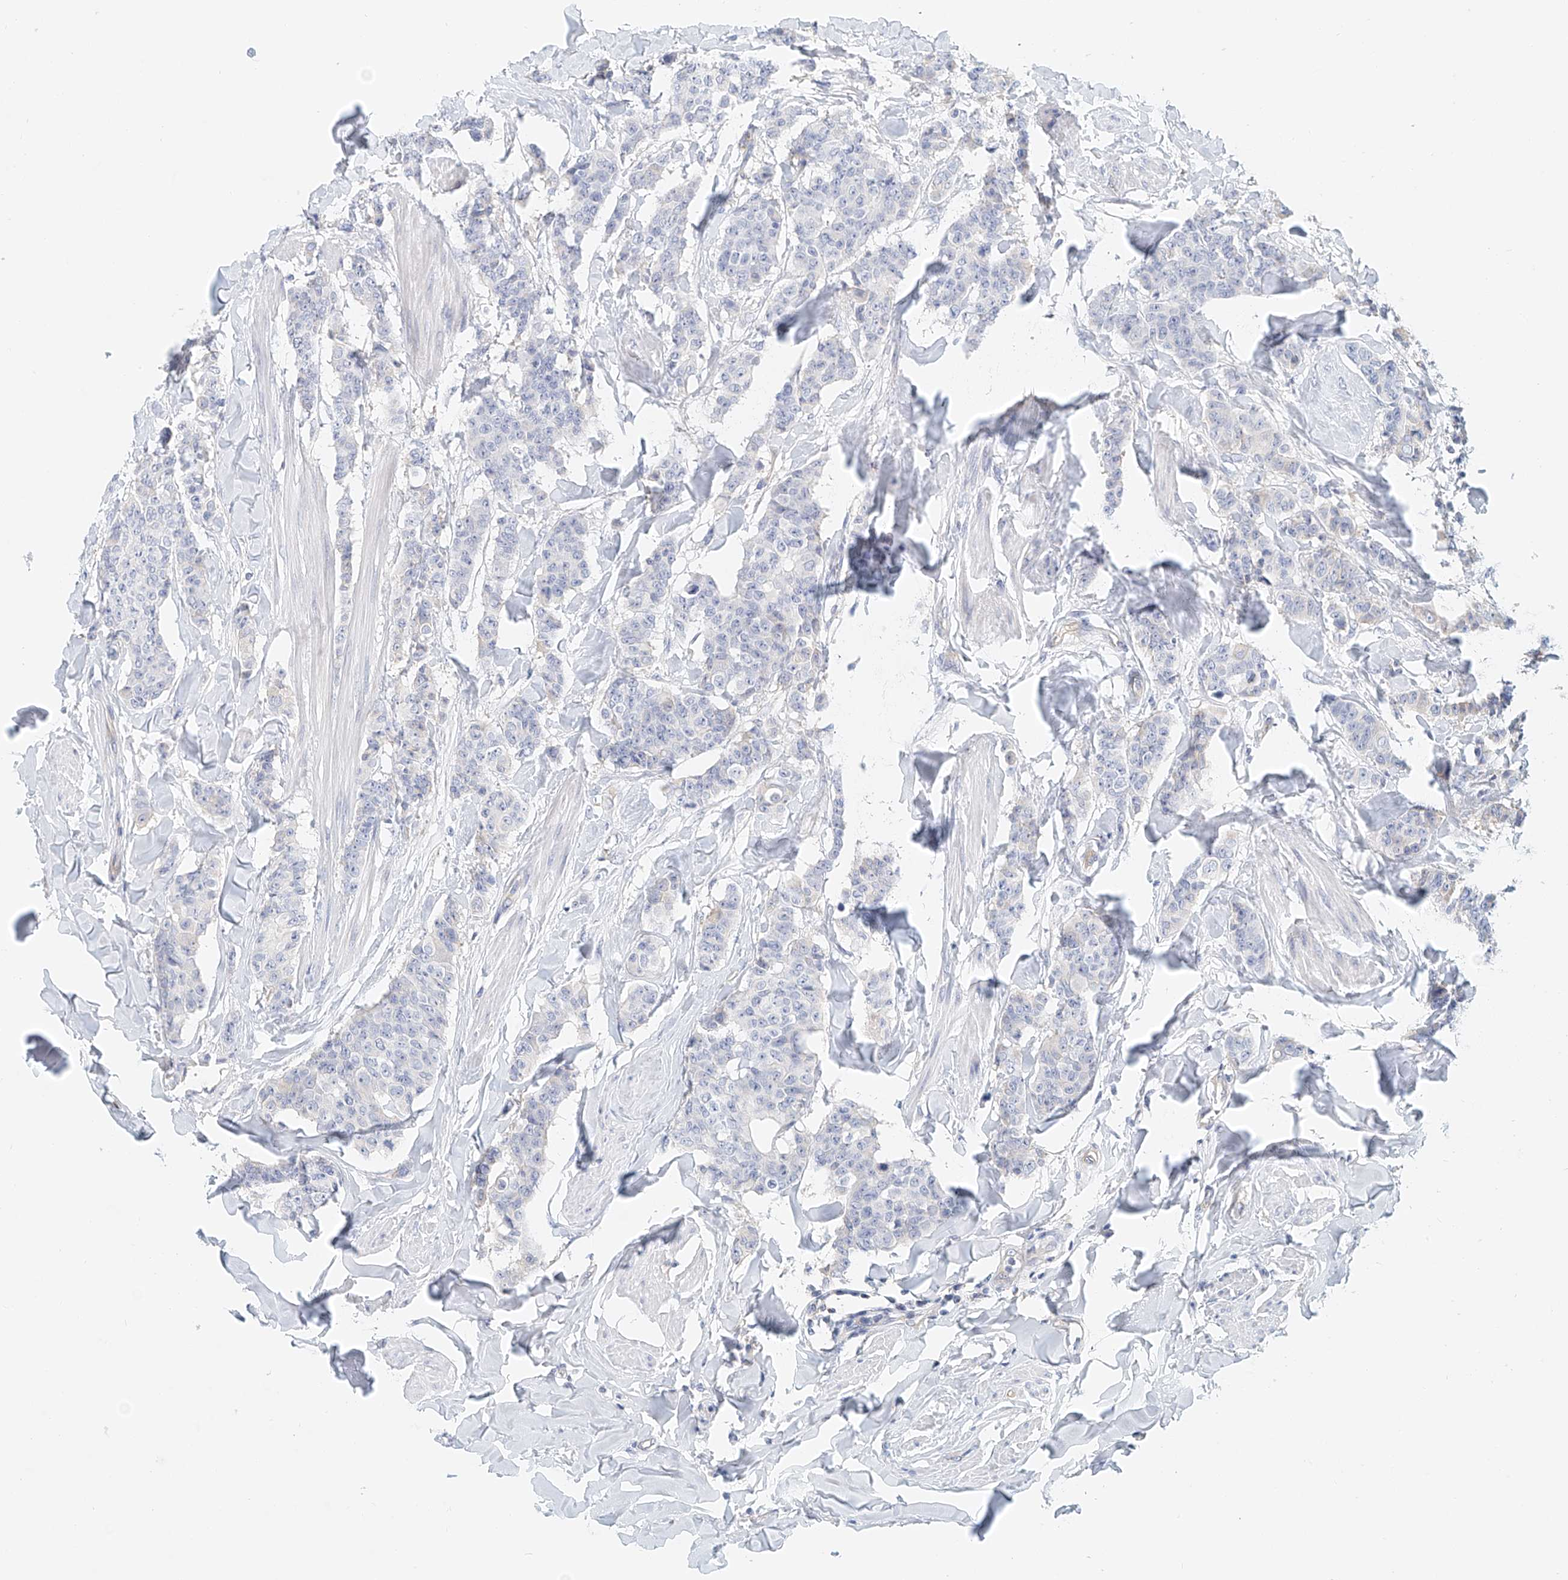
{"staining": {"intensity": "negative", "quantity": "none", "location": "none"}, "tissue": "breast cancer", "cell_type": "Tumor cells", "image_type": "cancer", "snomed": [{"axis": "morphology", "description": "Duct carcinoma"}, {"axis": "topography", "description": "Breast"}], "caption": "DAB immunohistochemical staining of intraductal carcinoma (breast) demonstrates no significant expression in tumor cells. (DAB IHC, high magnification).", "gene": "FRYL", "patient": {"sex": "female", "age": 40}}